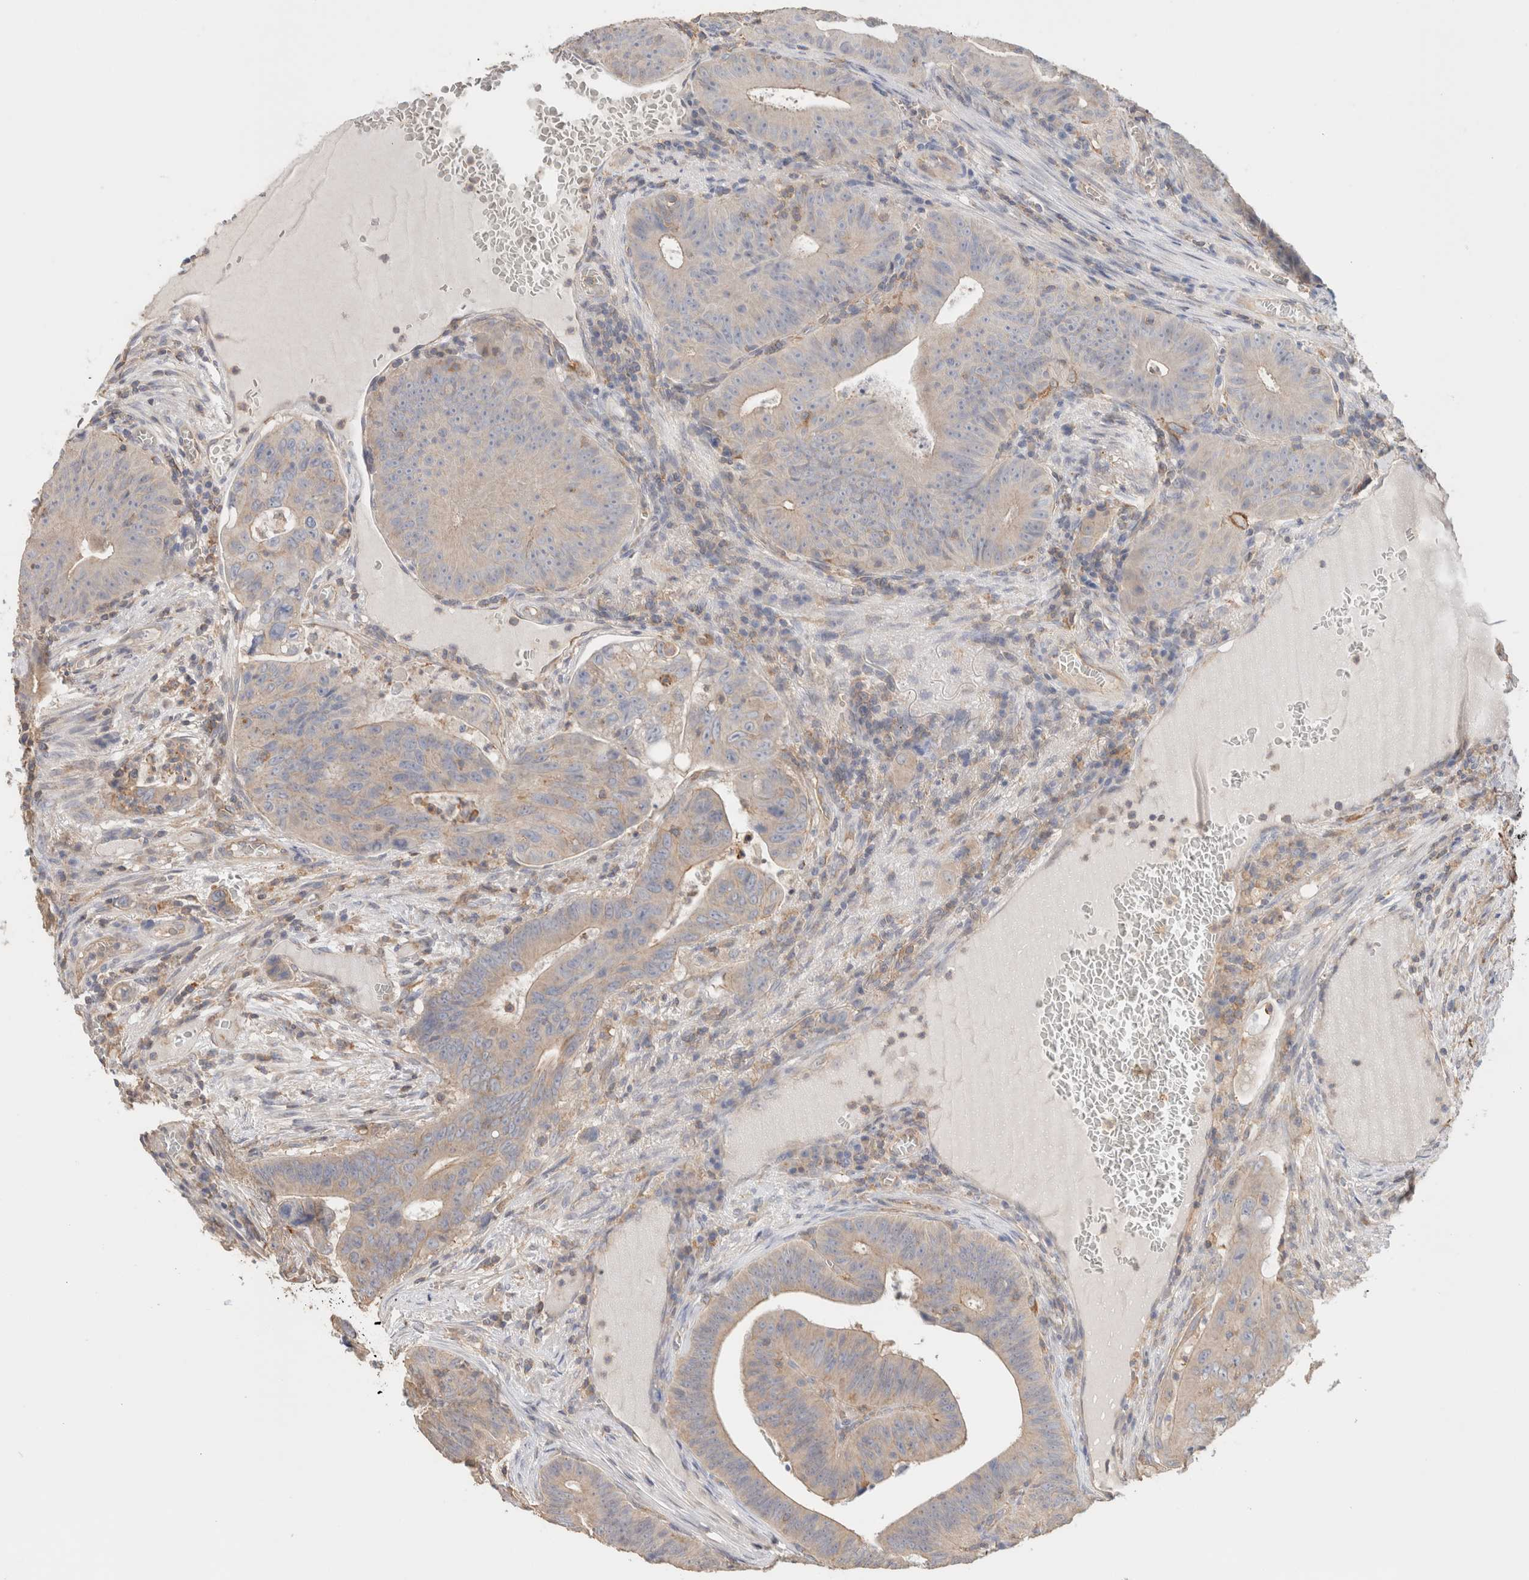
{"staining": {"intensity": "weak", "quantity": "25%-75%", "location": "cytoplasmic/membranous"}, "tissue": "colorectal cancer", "cell_type": "Tumor cells", "image_type": "cancer", "snomed": [{"axis": "morphology", "description": "Adenocarcinoma, NOS"}, {"axis": "topography", "description": "Colon"}], "caption": "Adenocarcinoma (colorectal) tissue shows weak cytoplasmic/membranous positivity in approximately 25%-75% of tumor cells", "gene": "CFAP418", "patient": {"sex": "male", "age": 87}}